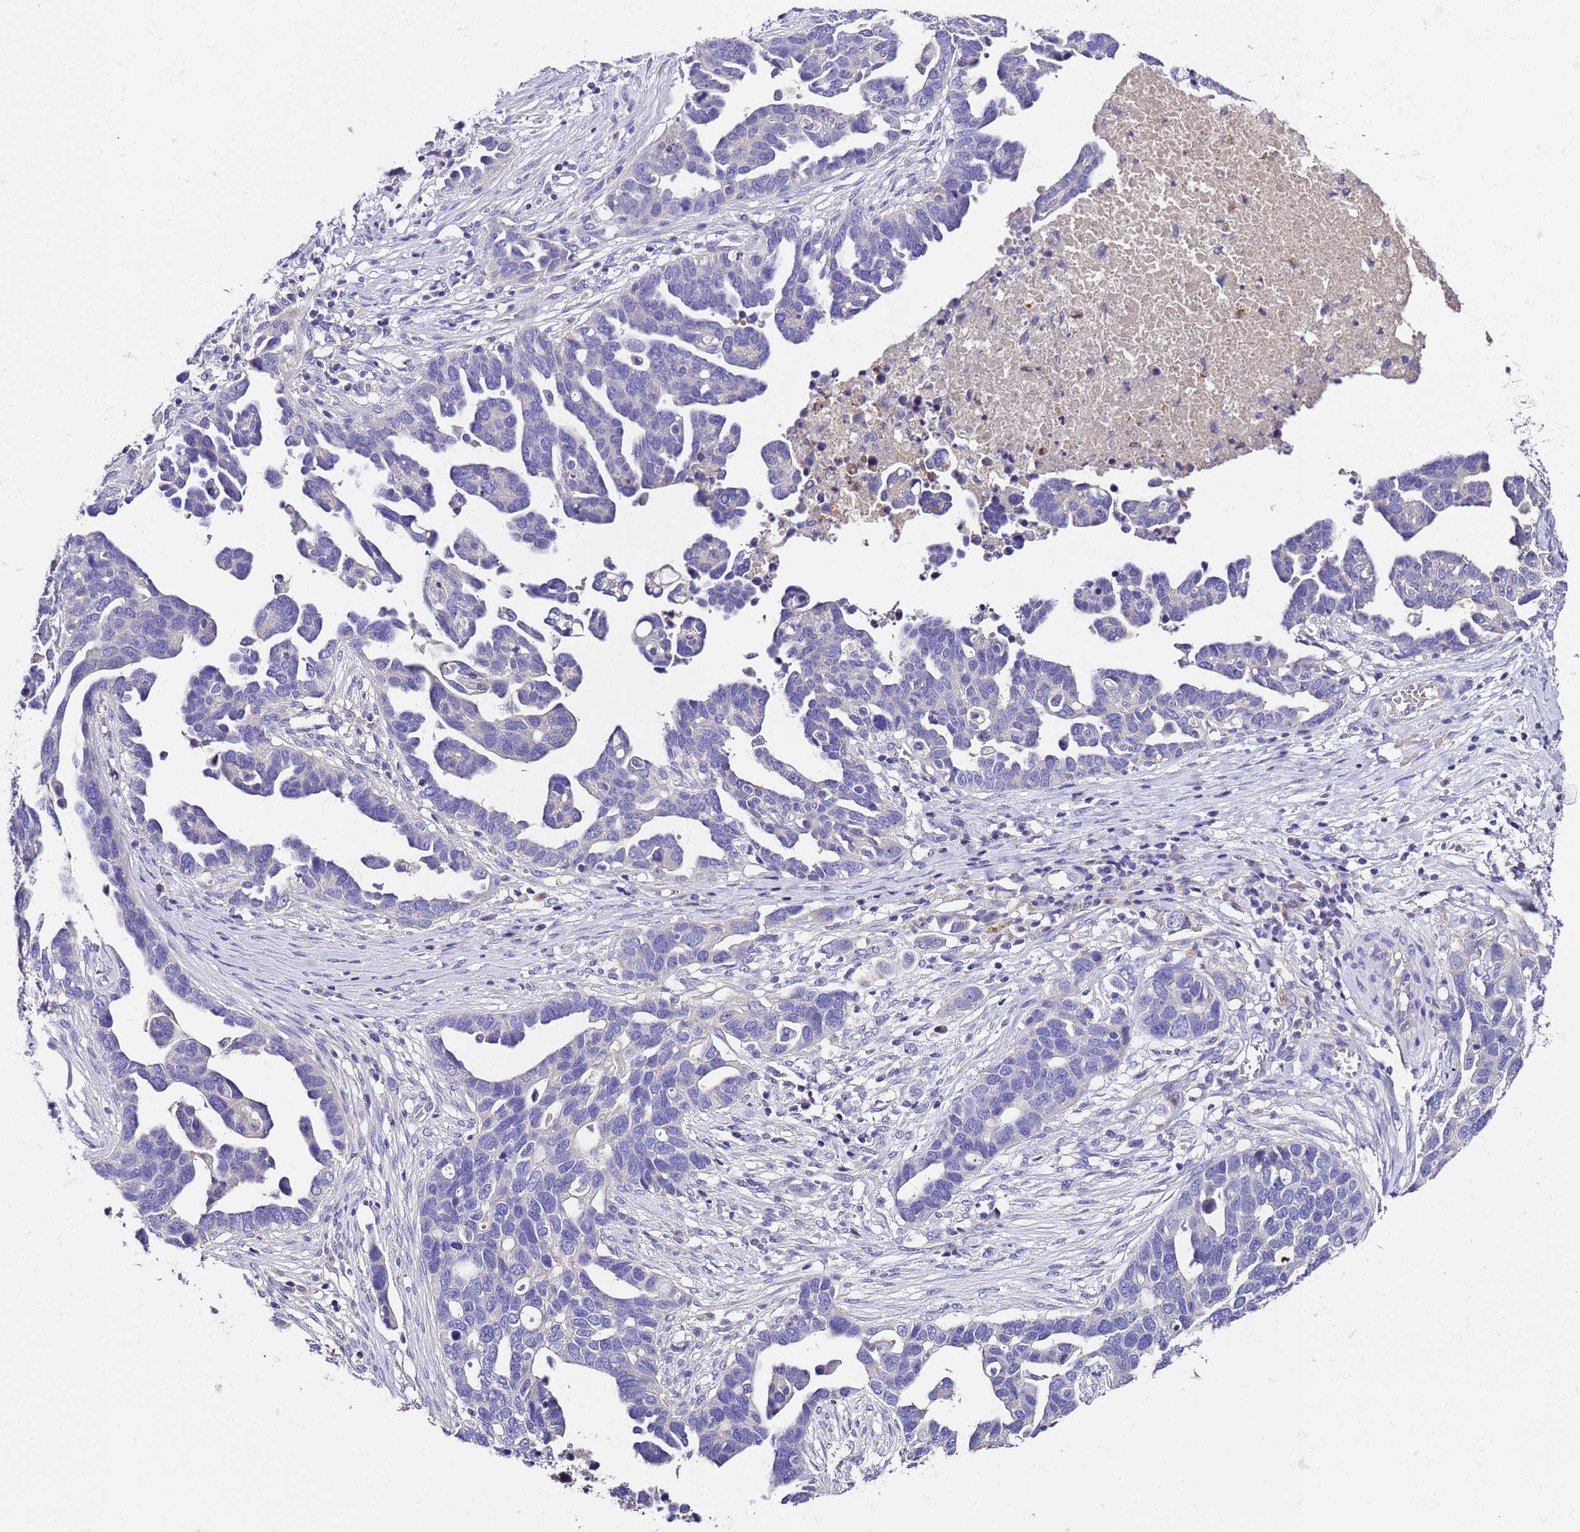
{"staining": {"intensity": "negative", "quantity": "none", "location": "none"}, "tissue": "ovarian cancer", "cell_type": "Tumor cells", "image_type": "cancer", "snomed": [{"axis": "morphology", "description": "Cystadenocarcinoma, serous, NOS"}, {"axis": "topography", "description": "Ovary"}], "caption": "The photomicrograph reveals no staining of tumor cells in ovarian cancer.", "gene": "UGT2A1", "patient": {"sex": "female", "age": 54}}